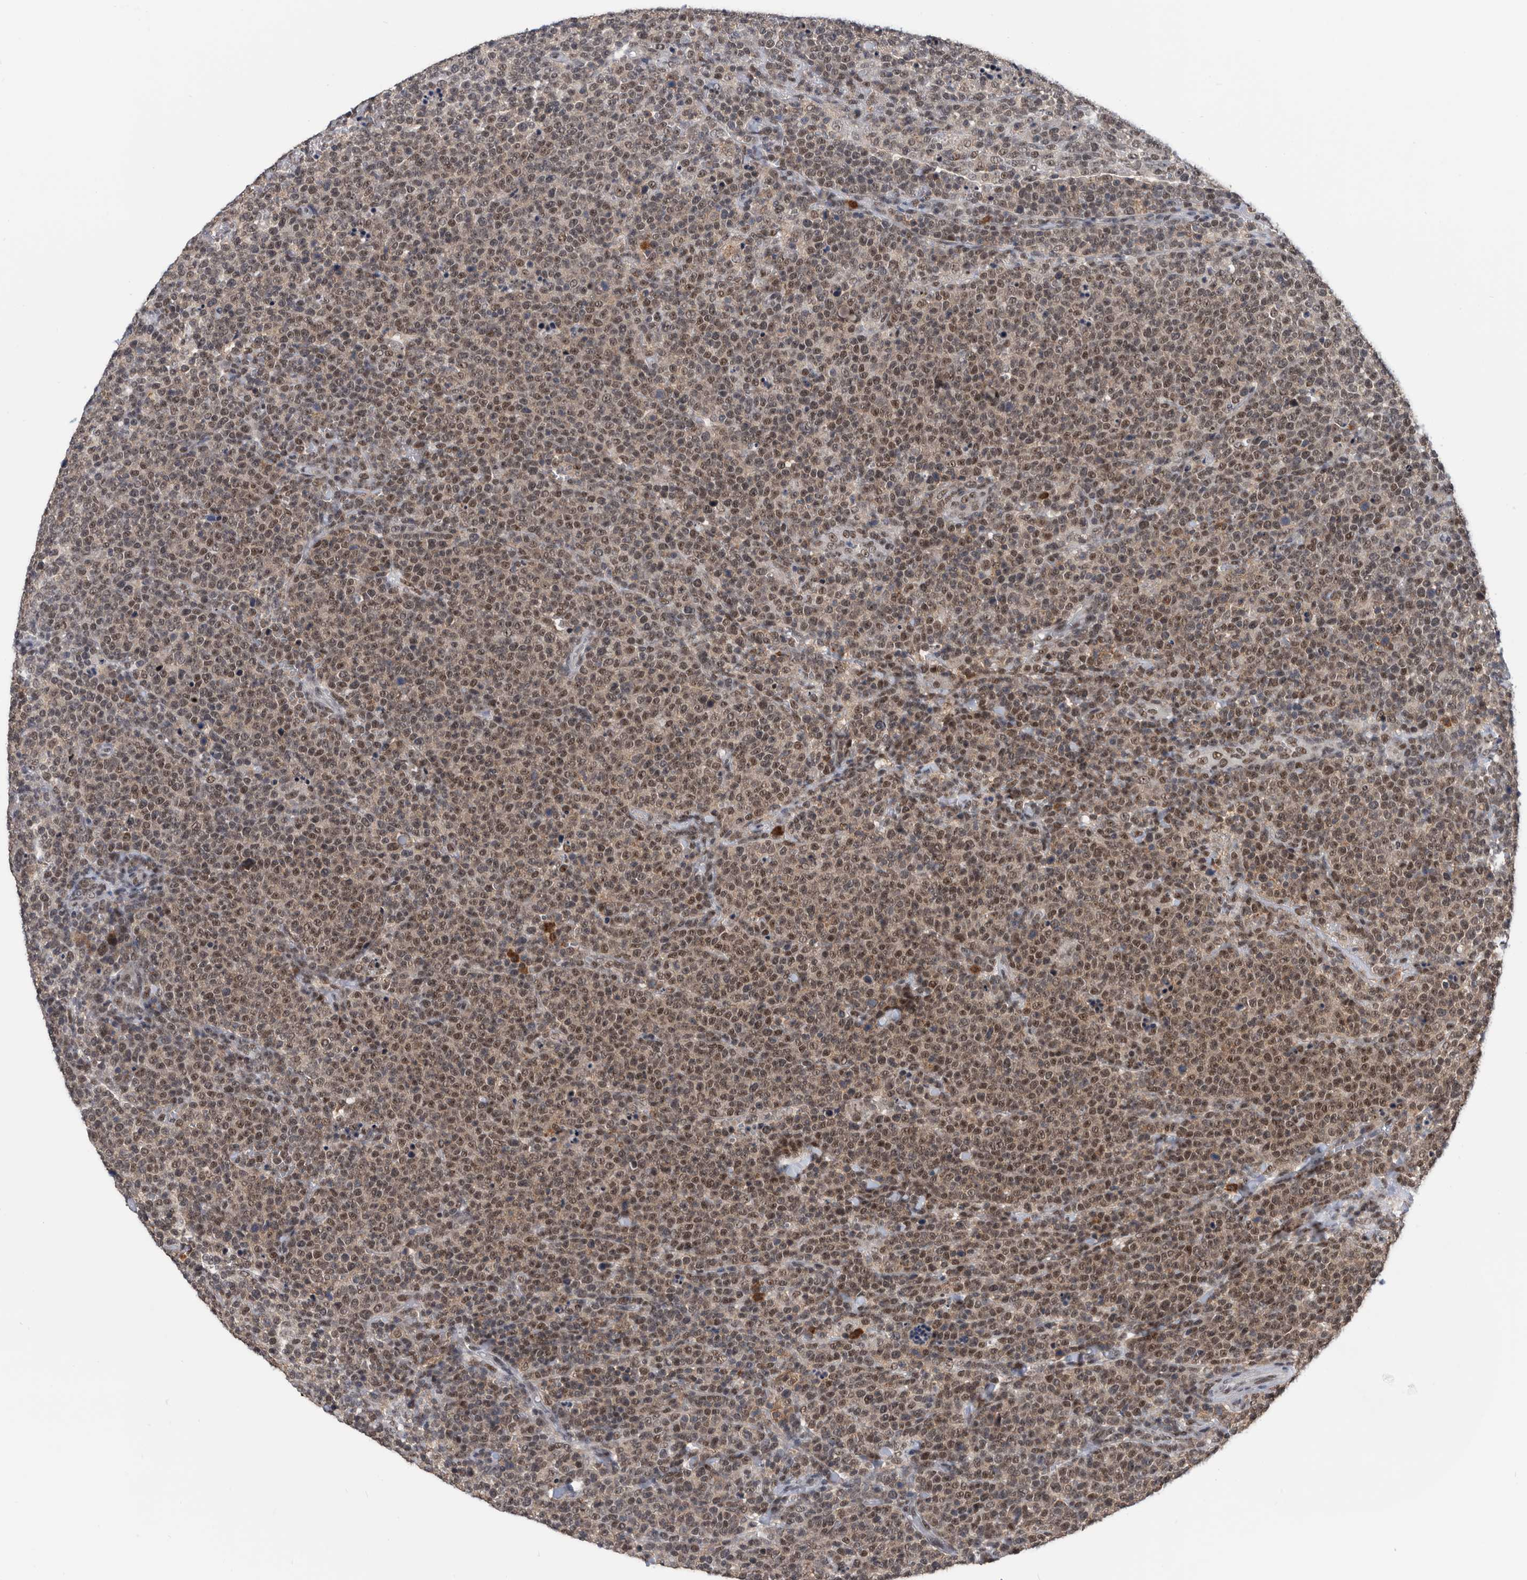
{"staining": {"intensity": "moderate", "quantity": ">75%", "location": "nuclear"}, "tissue": "lymphoma", "cell_type": "Tumor cells", "image_type": "cancer", "snomed": [{"axis": "morphology", "description": "Malignant lymphoma, non-Hodgkin's type, High grade"}, {"axis": "topography", "description": "Lymph node"}], "caption": "Moderate nuclear expression is identified in approximately >75% of tumor cells in malignant lymphoma, non-Hodgkin's type (high-grade).", "gene": "ZNF260", "patient": {"sex": "male", "age": 61}}